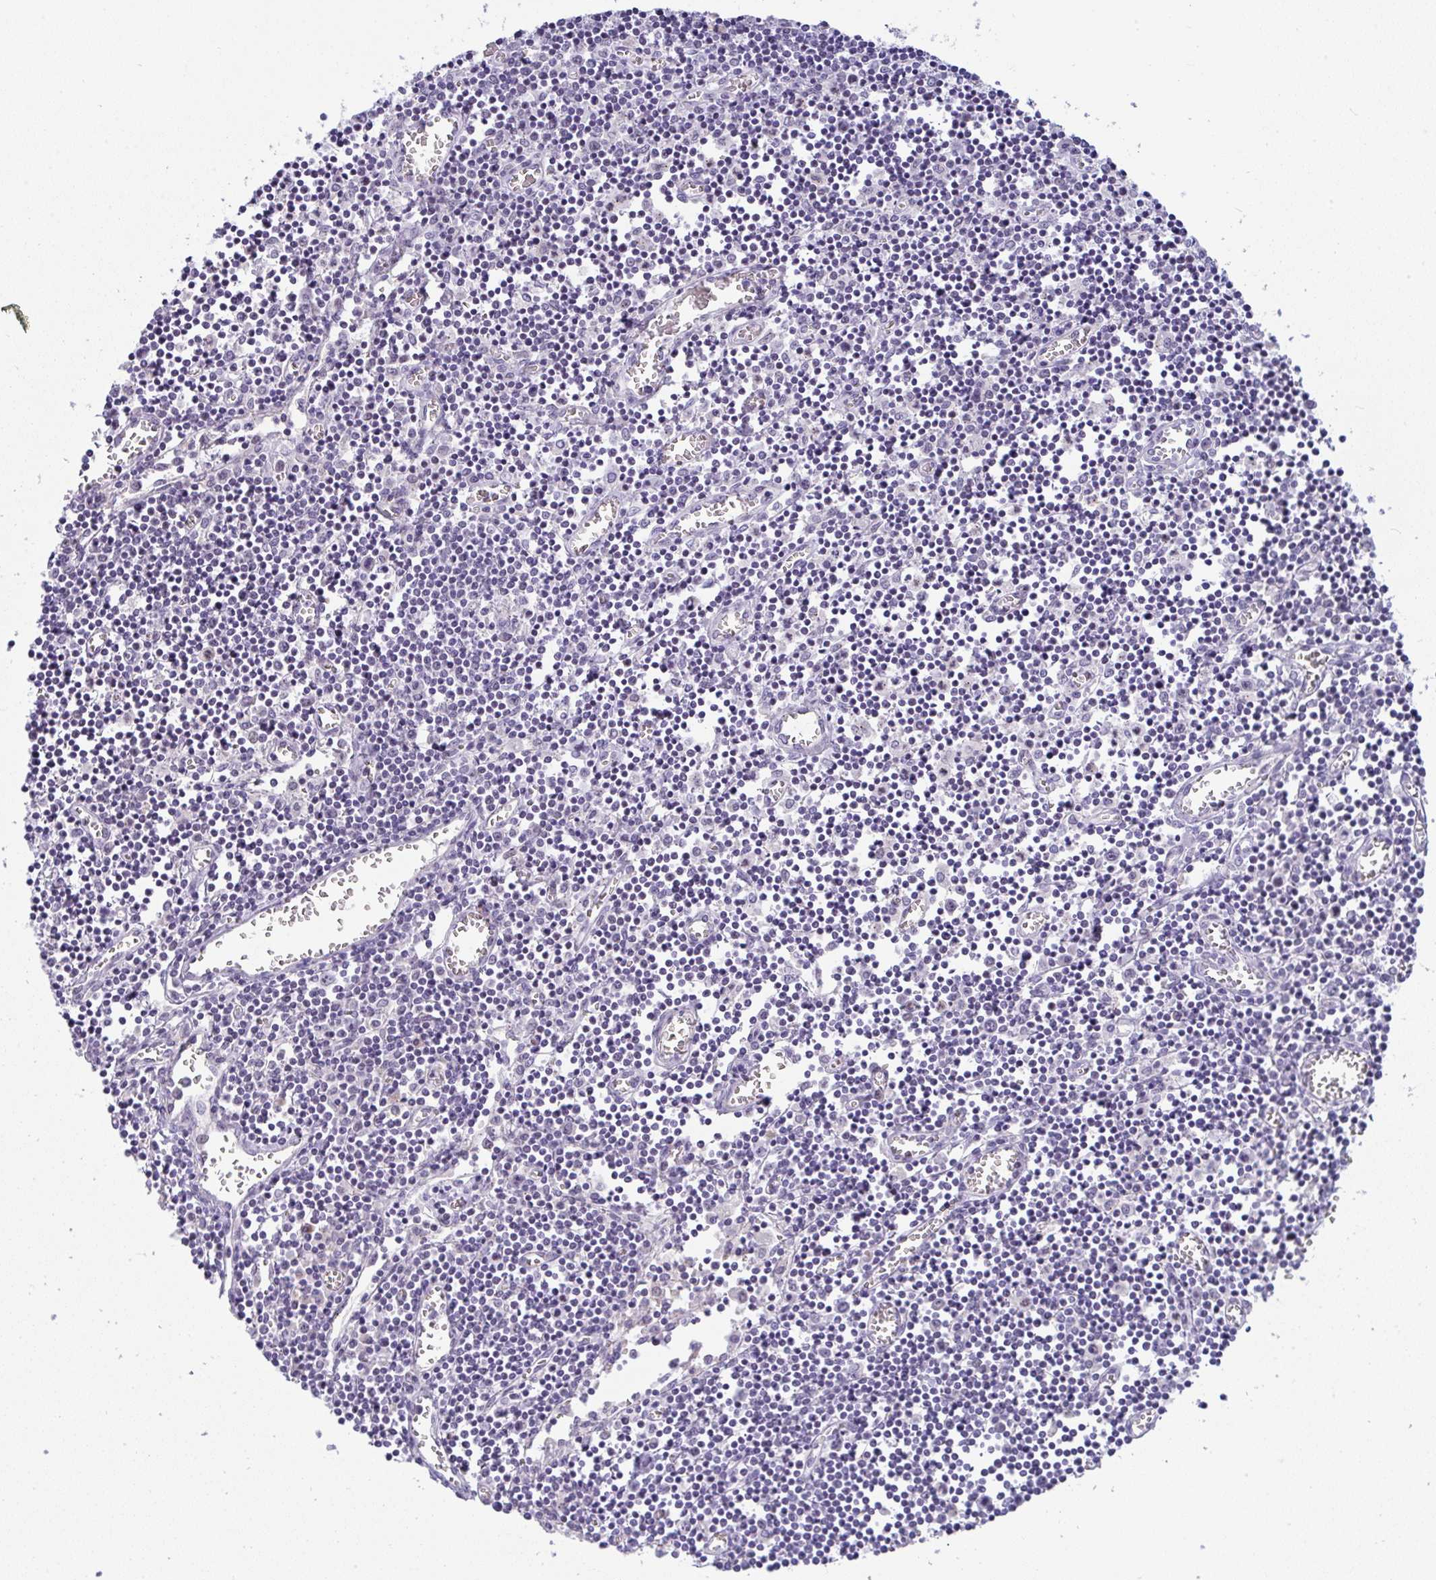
{"staining": {"intensity": "negative", "quantity": "none", "location": "none"}, "tissue": "lymph node", "cell_type": "Germinal center cells", "image_type": "normal", "snomed": [{"axis": "morphology", "description": "Normal tissue, NOS"}, {"axis": "topography", "description": "Lymph node"}], "caption": "Protein analysis of normal lymph node shows no significant staining in germinal center cells.", "gene": "FAM177A1", "patient": {"sex": "male", "age": 66}}